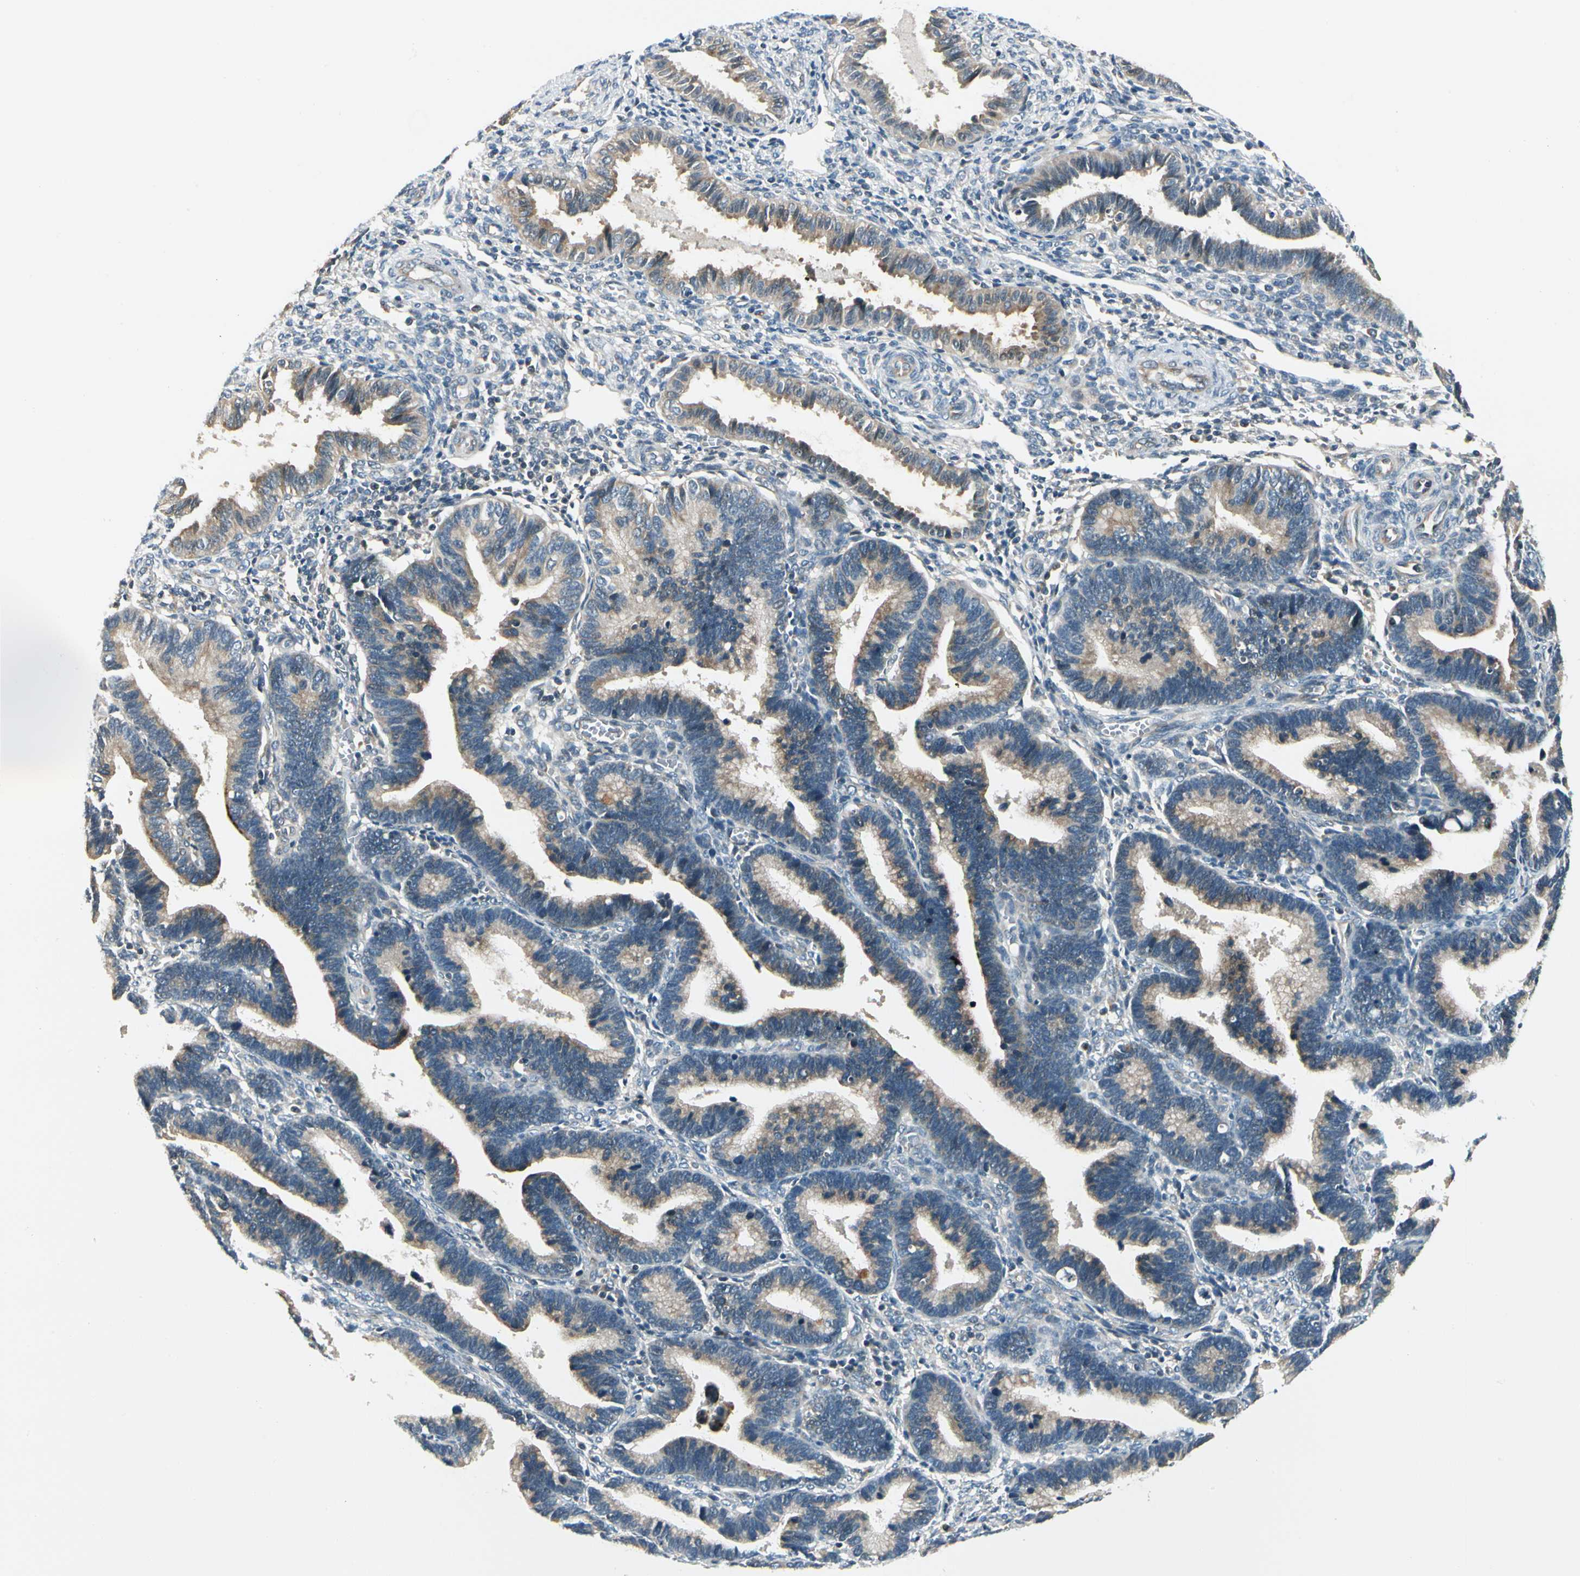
{"staining": {"intensity": "negative", "quantity": "none", "location": "none"}, "tissue": "endometrium", "cell_type": "Cells in endometrial stroma", "image_type": "normal", "snomed": [{"axis": "morphology", "description": "Normal tissue, NOS"}, {"axis": "topography", "description": "Endometrium"}], "caption": "Immunohistochemistry micrograph of benign human endometrium stained for a protein (brown), which demonstrates no expression in cells in endometrial stroma.", "gene": "BNIP1", "patient": {"sex": "female", "age": 36}}